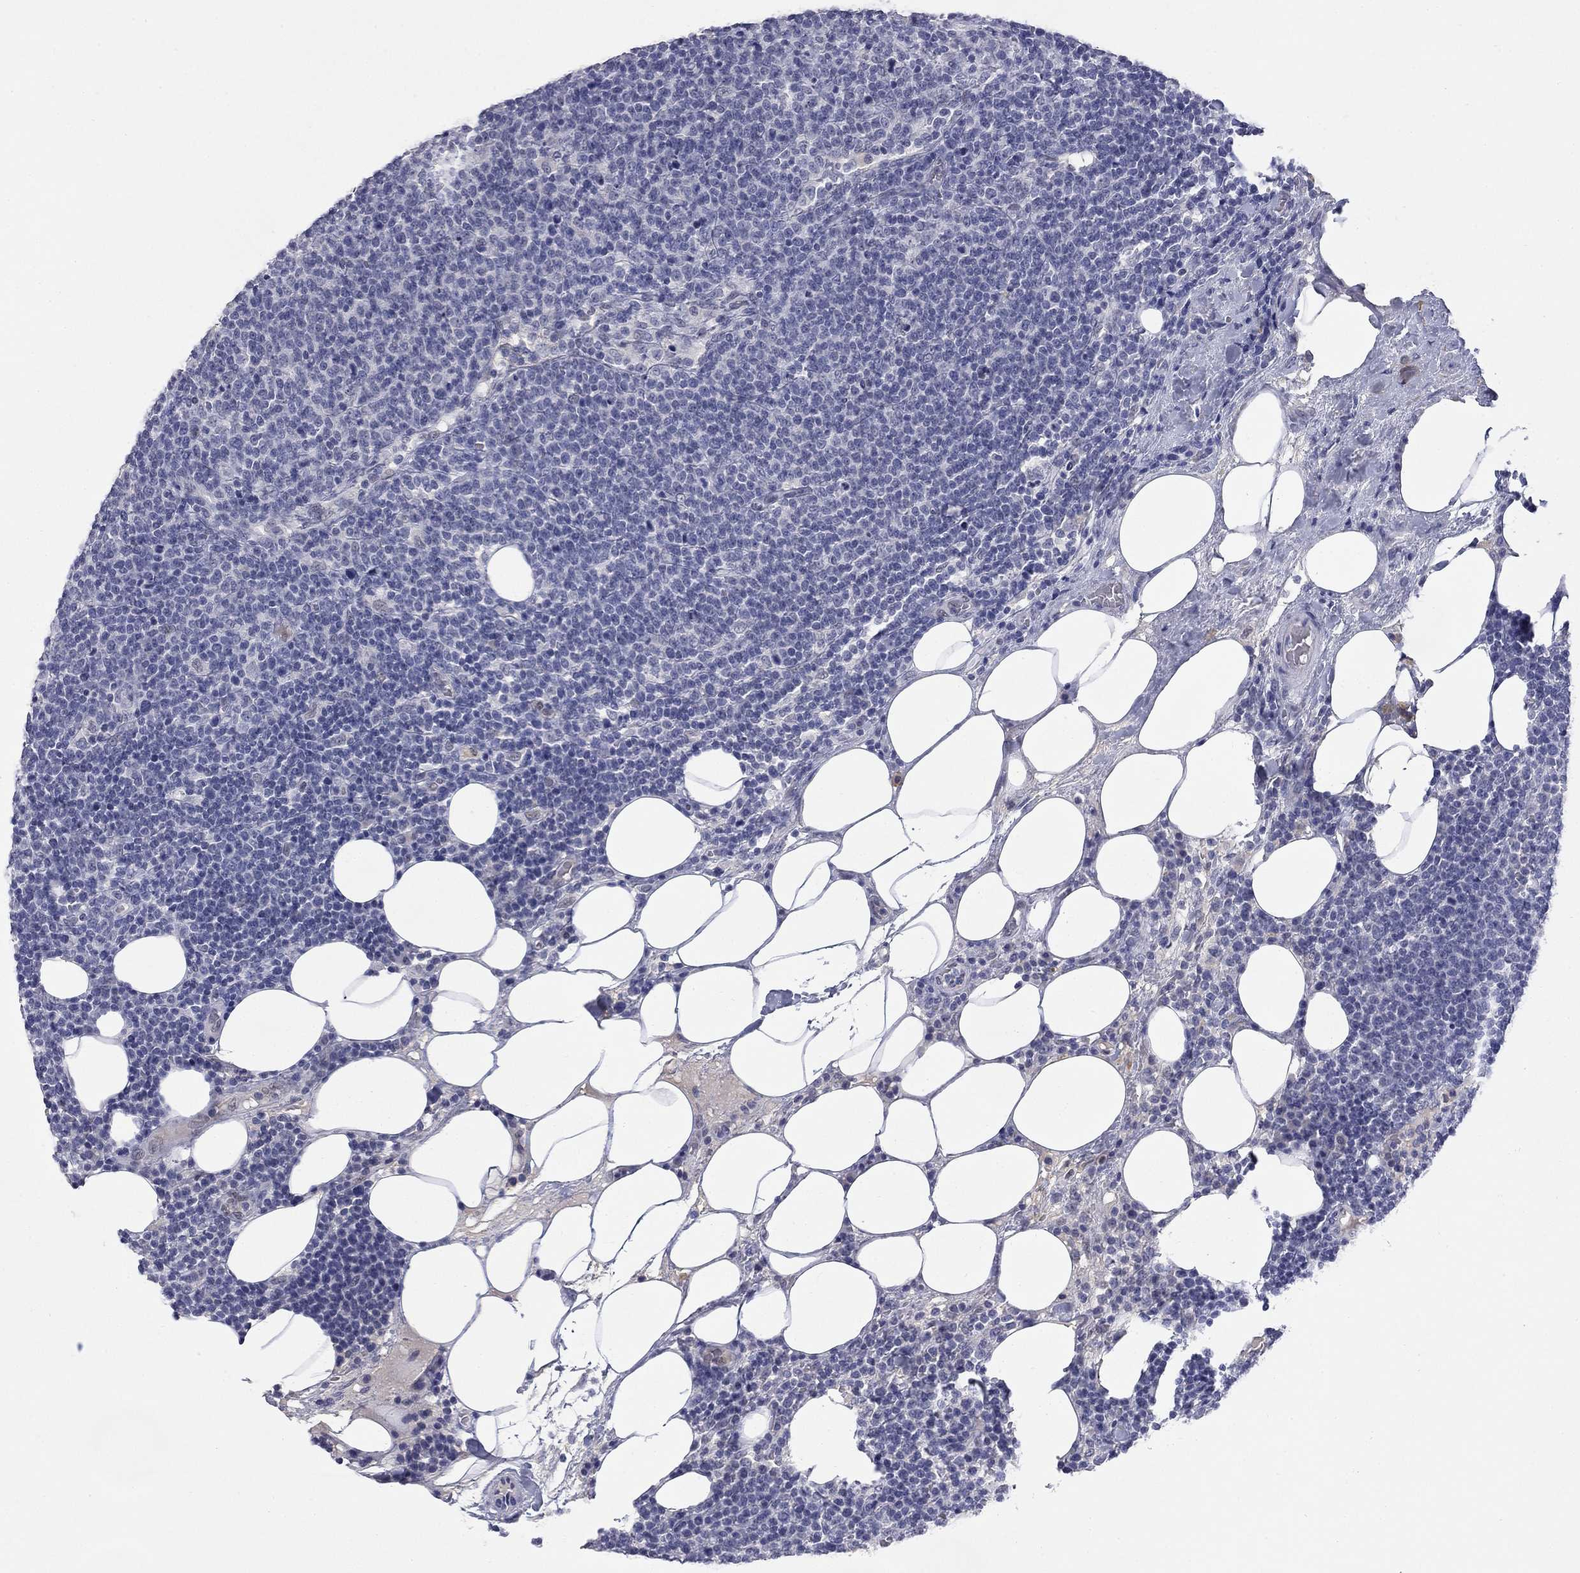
{"staining": {"intensity": "negative", "quantity": "none", "location": "none"}, "tissue": "lymphoma", "cell_type": "Tumor cells", "image_type": "cancer", "snomed": [{"axis": "morphology", "description": "Malignant lymphoma, non-Hodgkin's type, High grade"}, {"axis": "topography", "description": "Lymph node"}], "caption": "Tumor cells show no significant protein expression in lymphoma.", "gene": "SLC51A", "patient": {"sex": "male", "age": 61}}